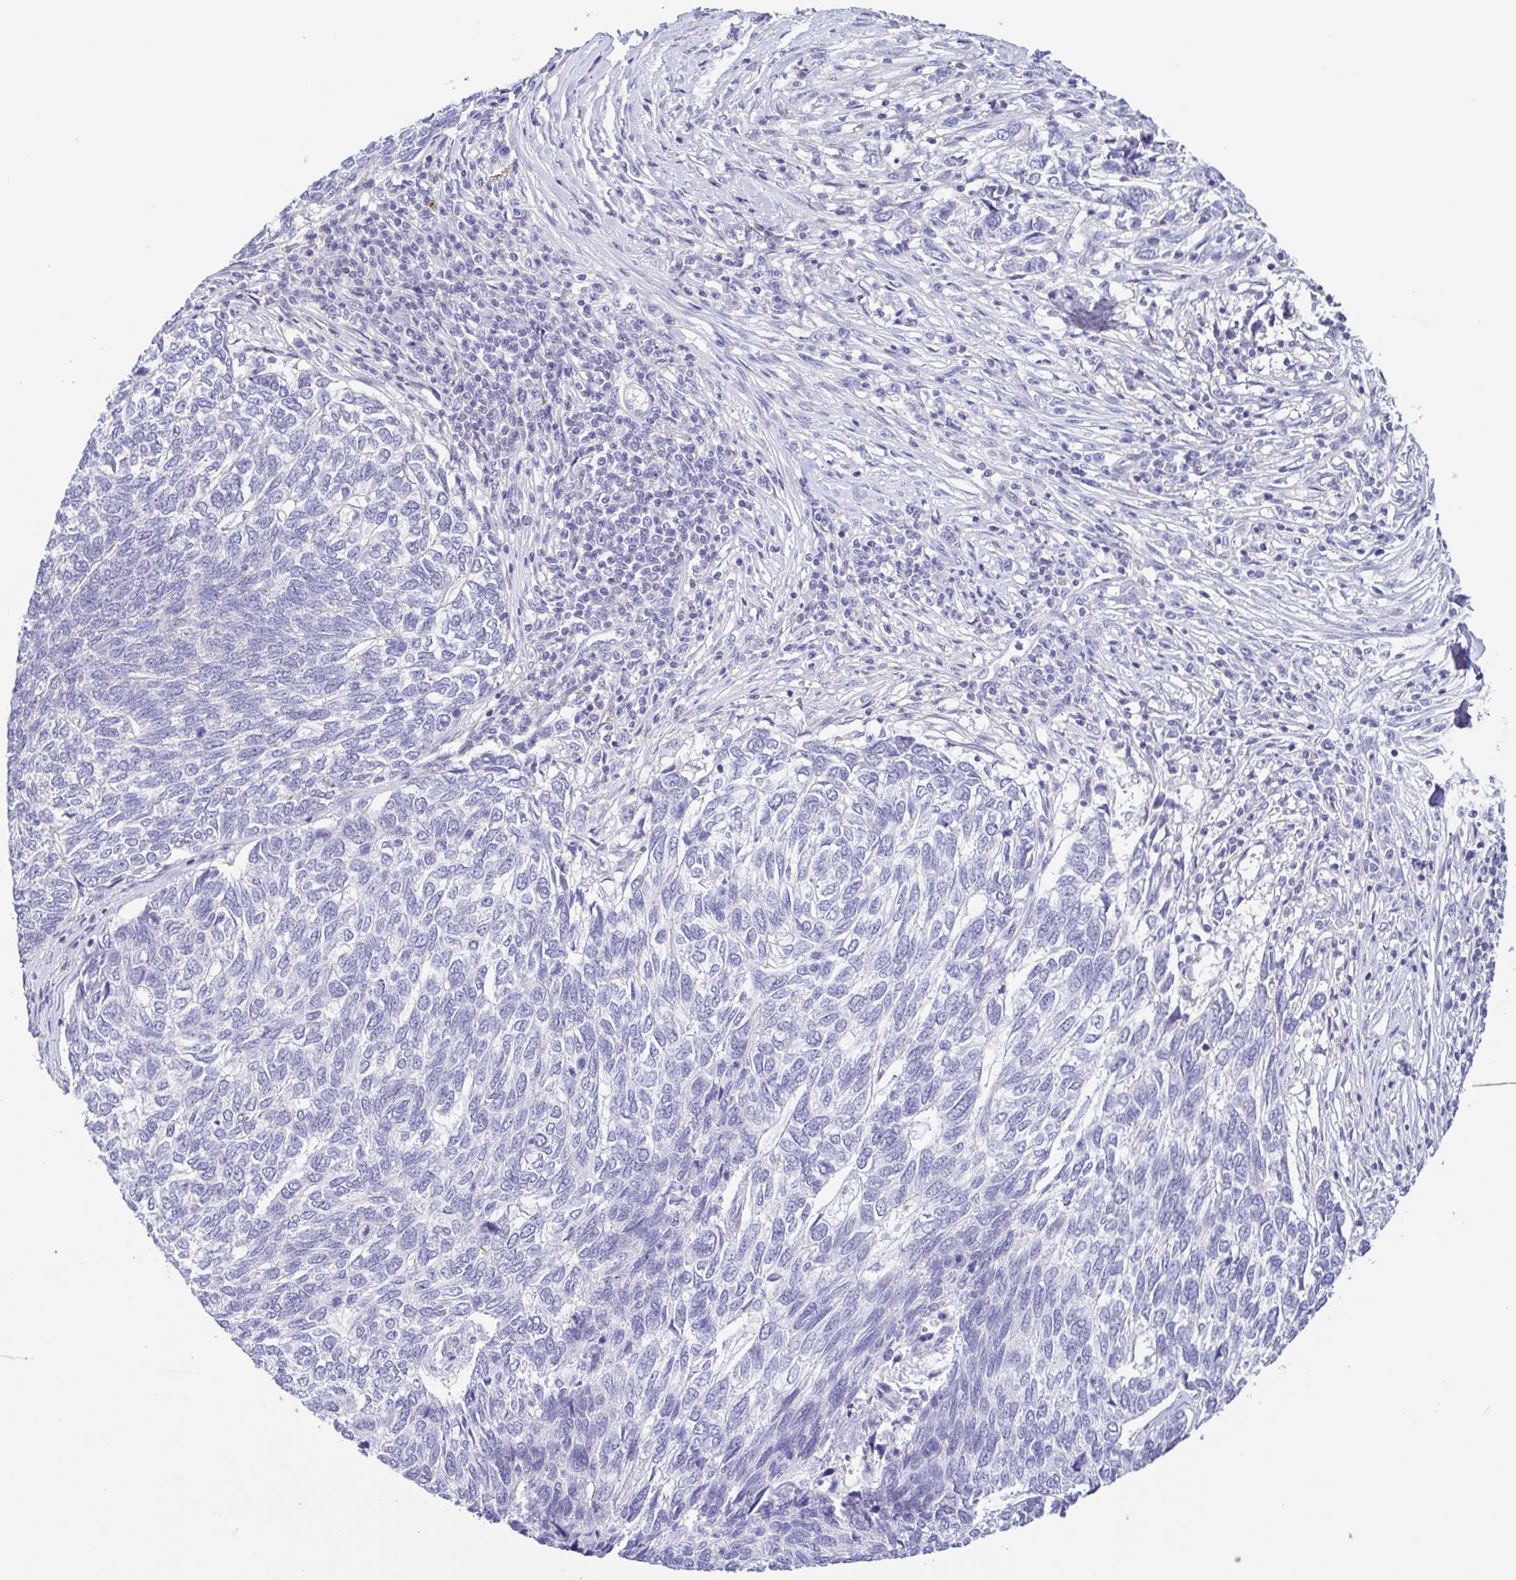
{"staining": {"intensity": "negative", "quantity": "none", "location": "none"}, "tissue": "skin cancer", "cell_type": "Tumor cells", "image_type": "cancer", "snomed": [{"axis": "morphology", "description": "Basal cell carcinoma"}, {"axis": "topography", "description": "Skin"}], "caption": "High magnification brightfield microscopy of skin basal cell carcinoma stained with DAB (brown) and counterstained with hematoxylin (blue): tumor cells show no significant positivity. (Immunohistochemistry (ihc), brightfield microscopy, high magnification).", "gene": "GPR182", "patient": {"sex": "female", "age": 65}}